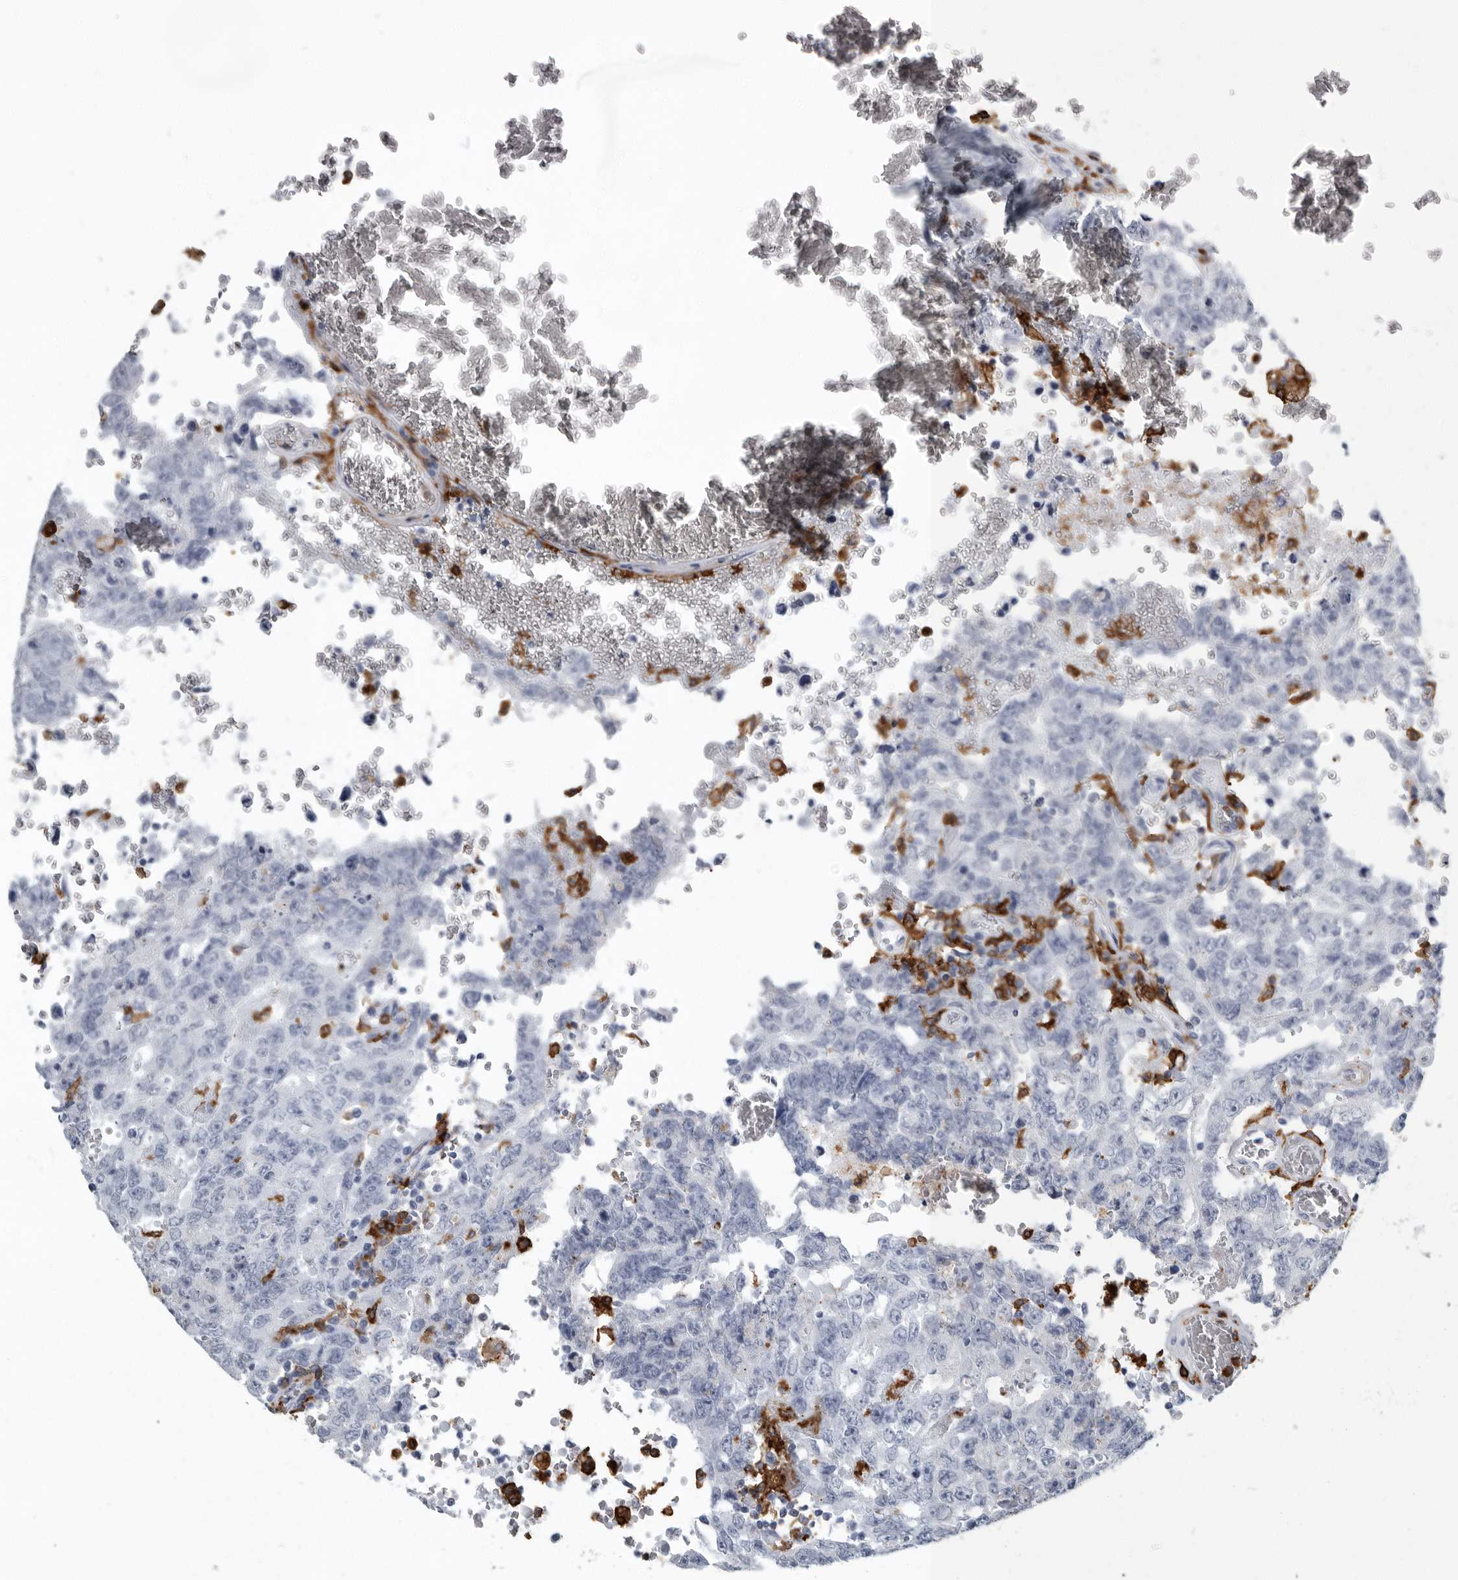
{"staining": {"intensity": "negative", "quantity": "none", "location": "none"}, "tissue": "testis cancer", "cell_type": "Tumor cells", "image_type": "cancer", "snomed": [{"axis": "morphology", "description": "Carcinoma, Embryonal, NOS"}, {"axis": "topography", "description": "Testis"}], "caption": "IHC histopathology image of testis cancer stained for a protein (brown), which reveals no staining in tumor cells. (DAB (3,3'-diaminobenzidine) immunohistochemistry, high magnification).", "gene": "FCER1G", "patient": {"sex": "male", "age": 26}}